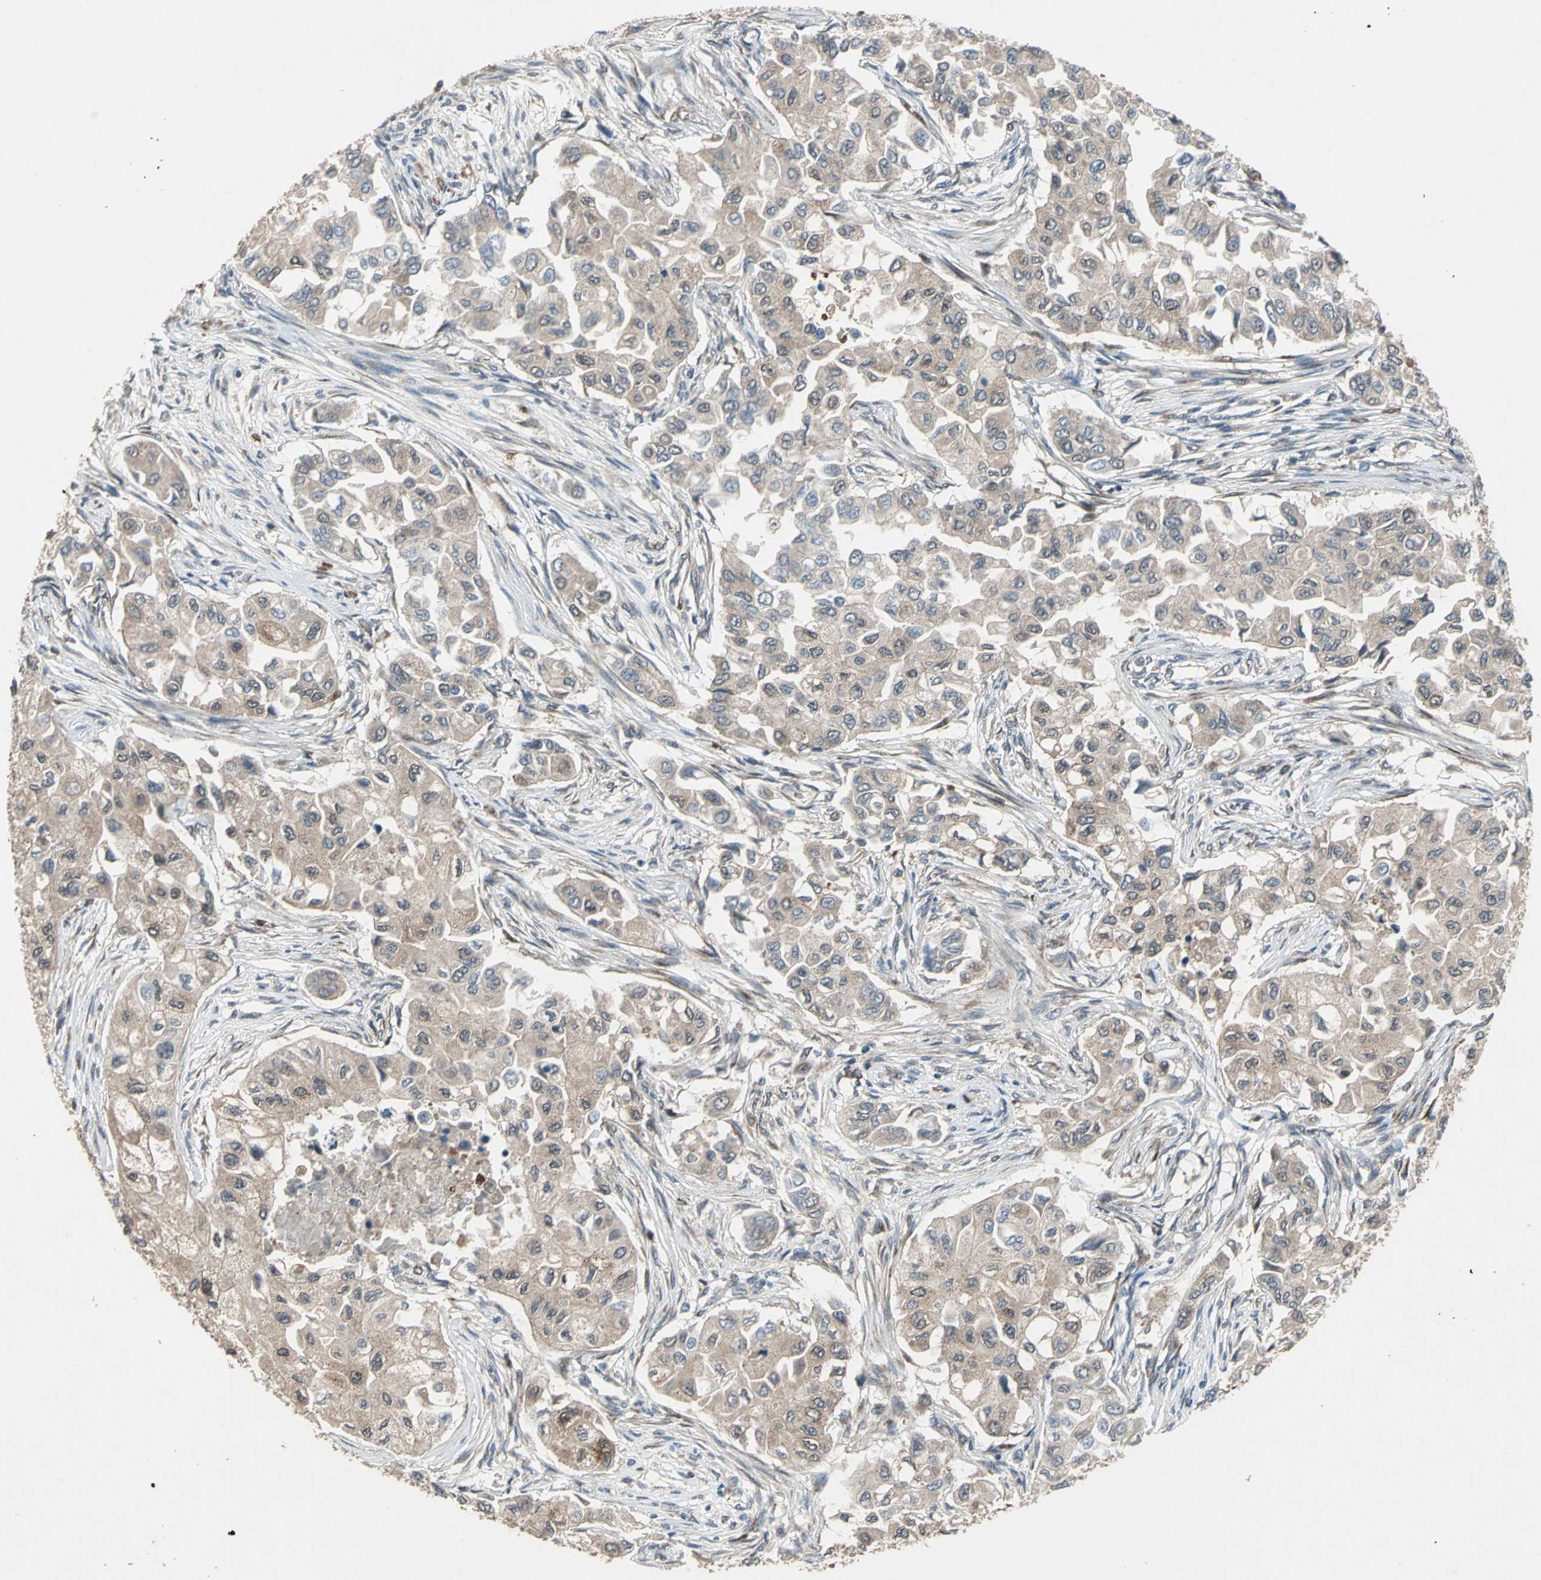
{"staining": {"intensity": "weak", "quantity": ">75%", "location": "cytoplasmic/membranous"}, "tissue": "breast cancer", "cell_type": "Tumor cells", "image_type": "cancer", "snomed": [{"axis": "morphology", "description": "Normal tissue, NOS"}, {"axis": "morphology", "description": "Duct carcinoma"}, {"axis": "topography", "description": "Breast"}], "caption": "A photomicrograph showing weak cytoplasmic/membranous staining in about >75% of tumor cells in breast intraductal carcinoma, as visualized by brown immunohistochemical staining.", "gene": "NFKBIE", "patient": {"sex": "female", "age": 49}}